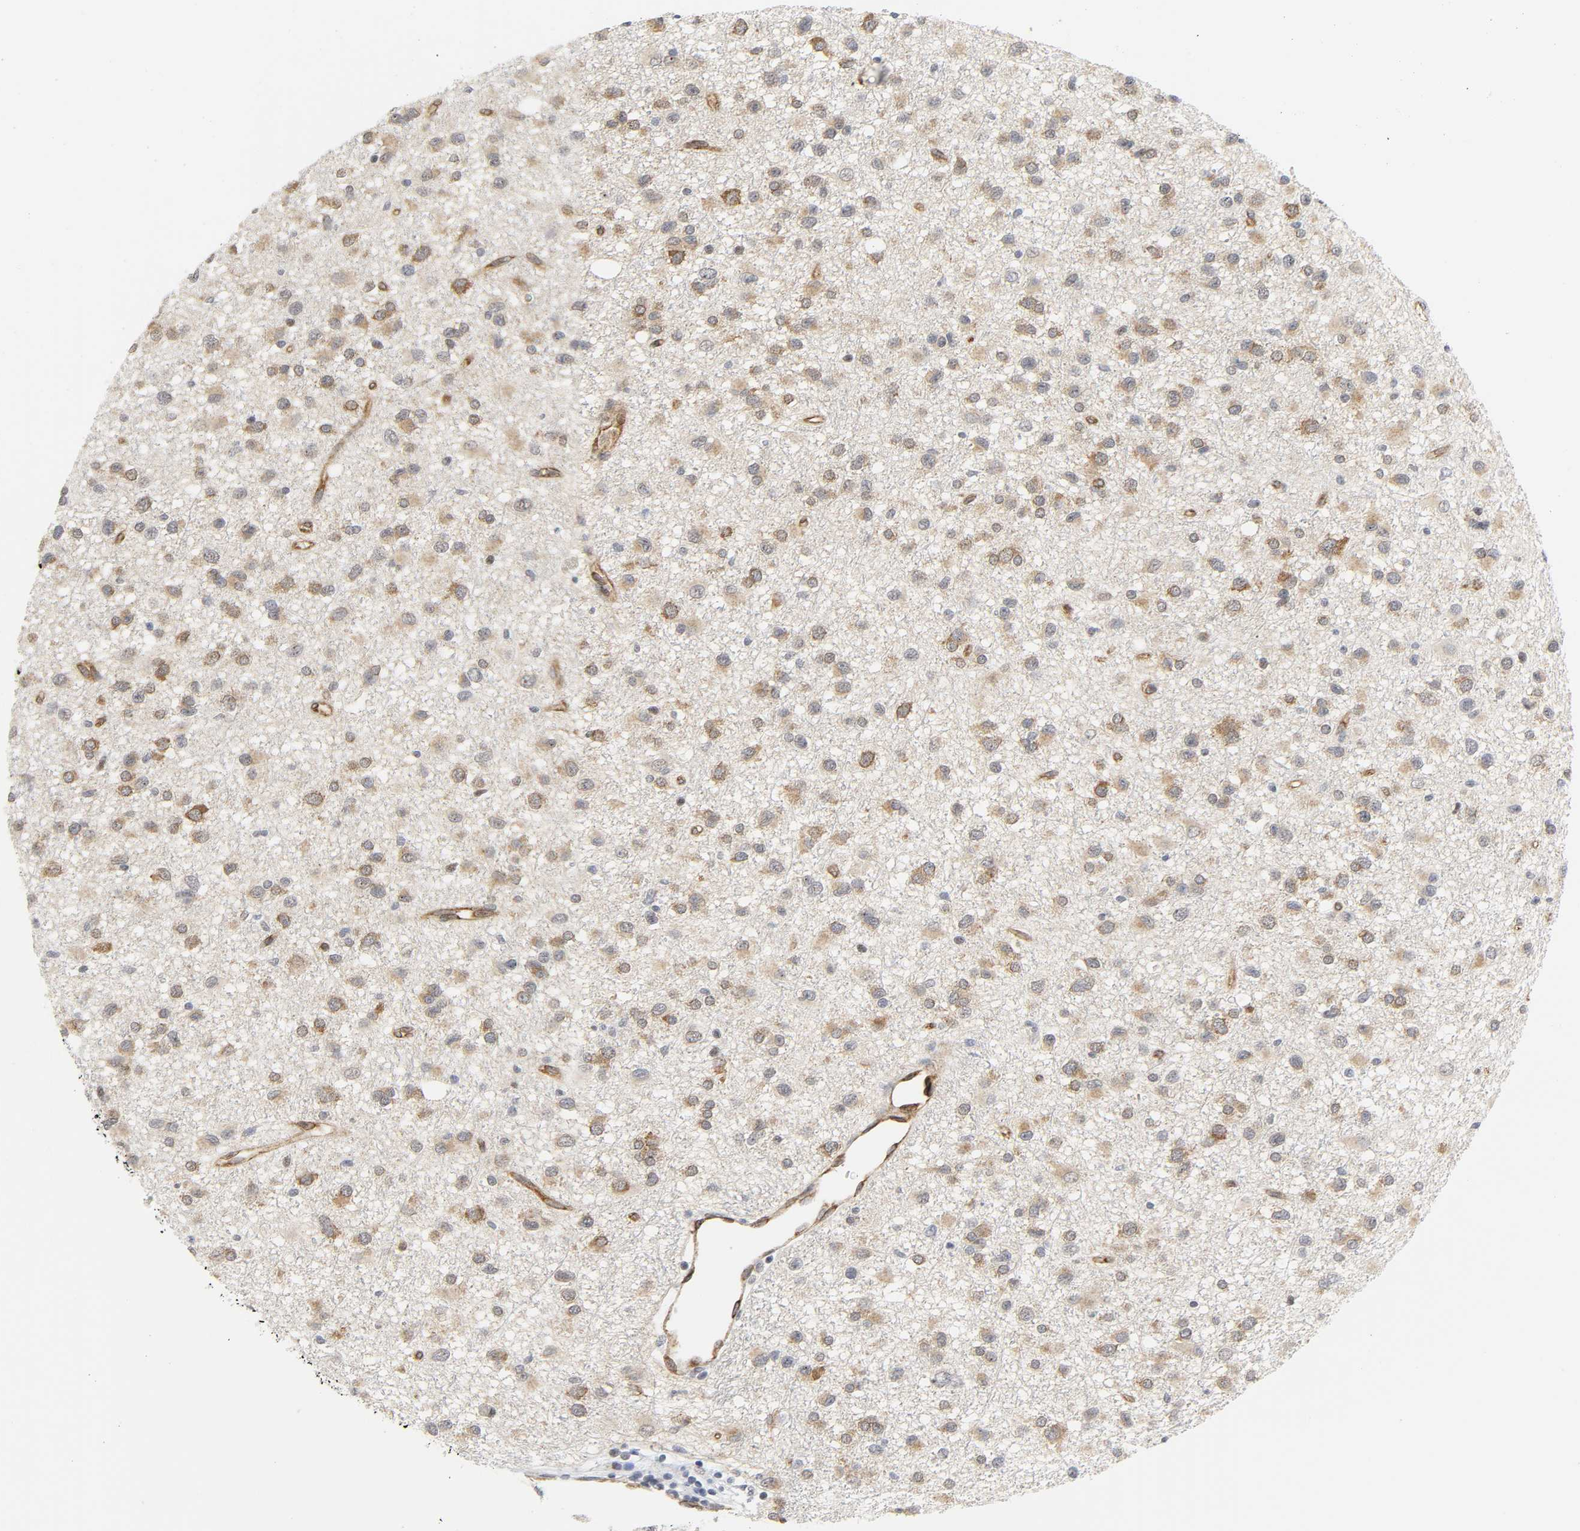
{"staining": {"intensity": "moderate", "quantity": ">75%", "location": "cytoplasmic/membranous"}, "tissue": "glioma", "cell_type": "Tumor cells", "image_type": "cancer", "snomed": [{"axis": "morphology", "description": "Glioma, malignant, Low grade"}, {"axis": "topography", "description": "Brain"}], "caption": "Malignant glioma (low-grade) stained with DAB IHC exhibits medium levels of moderate cytoplasmic/membranous staining in approximately >75% of tumor cells. The staining was performed using DAB to visualize the protein expression in brown, while the nuclei were stained in blue with hematoxylin (Magnification: 20x).", "gene": "DOCK1", "patient": {"sex": "male", "age": 42}}